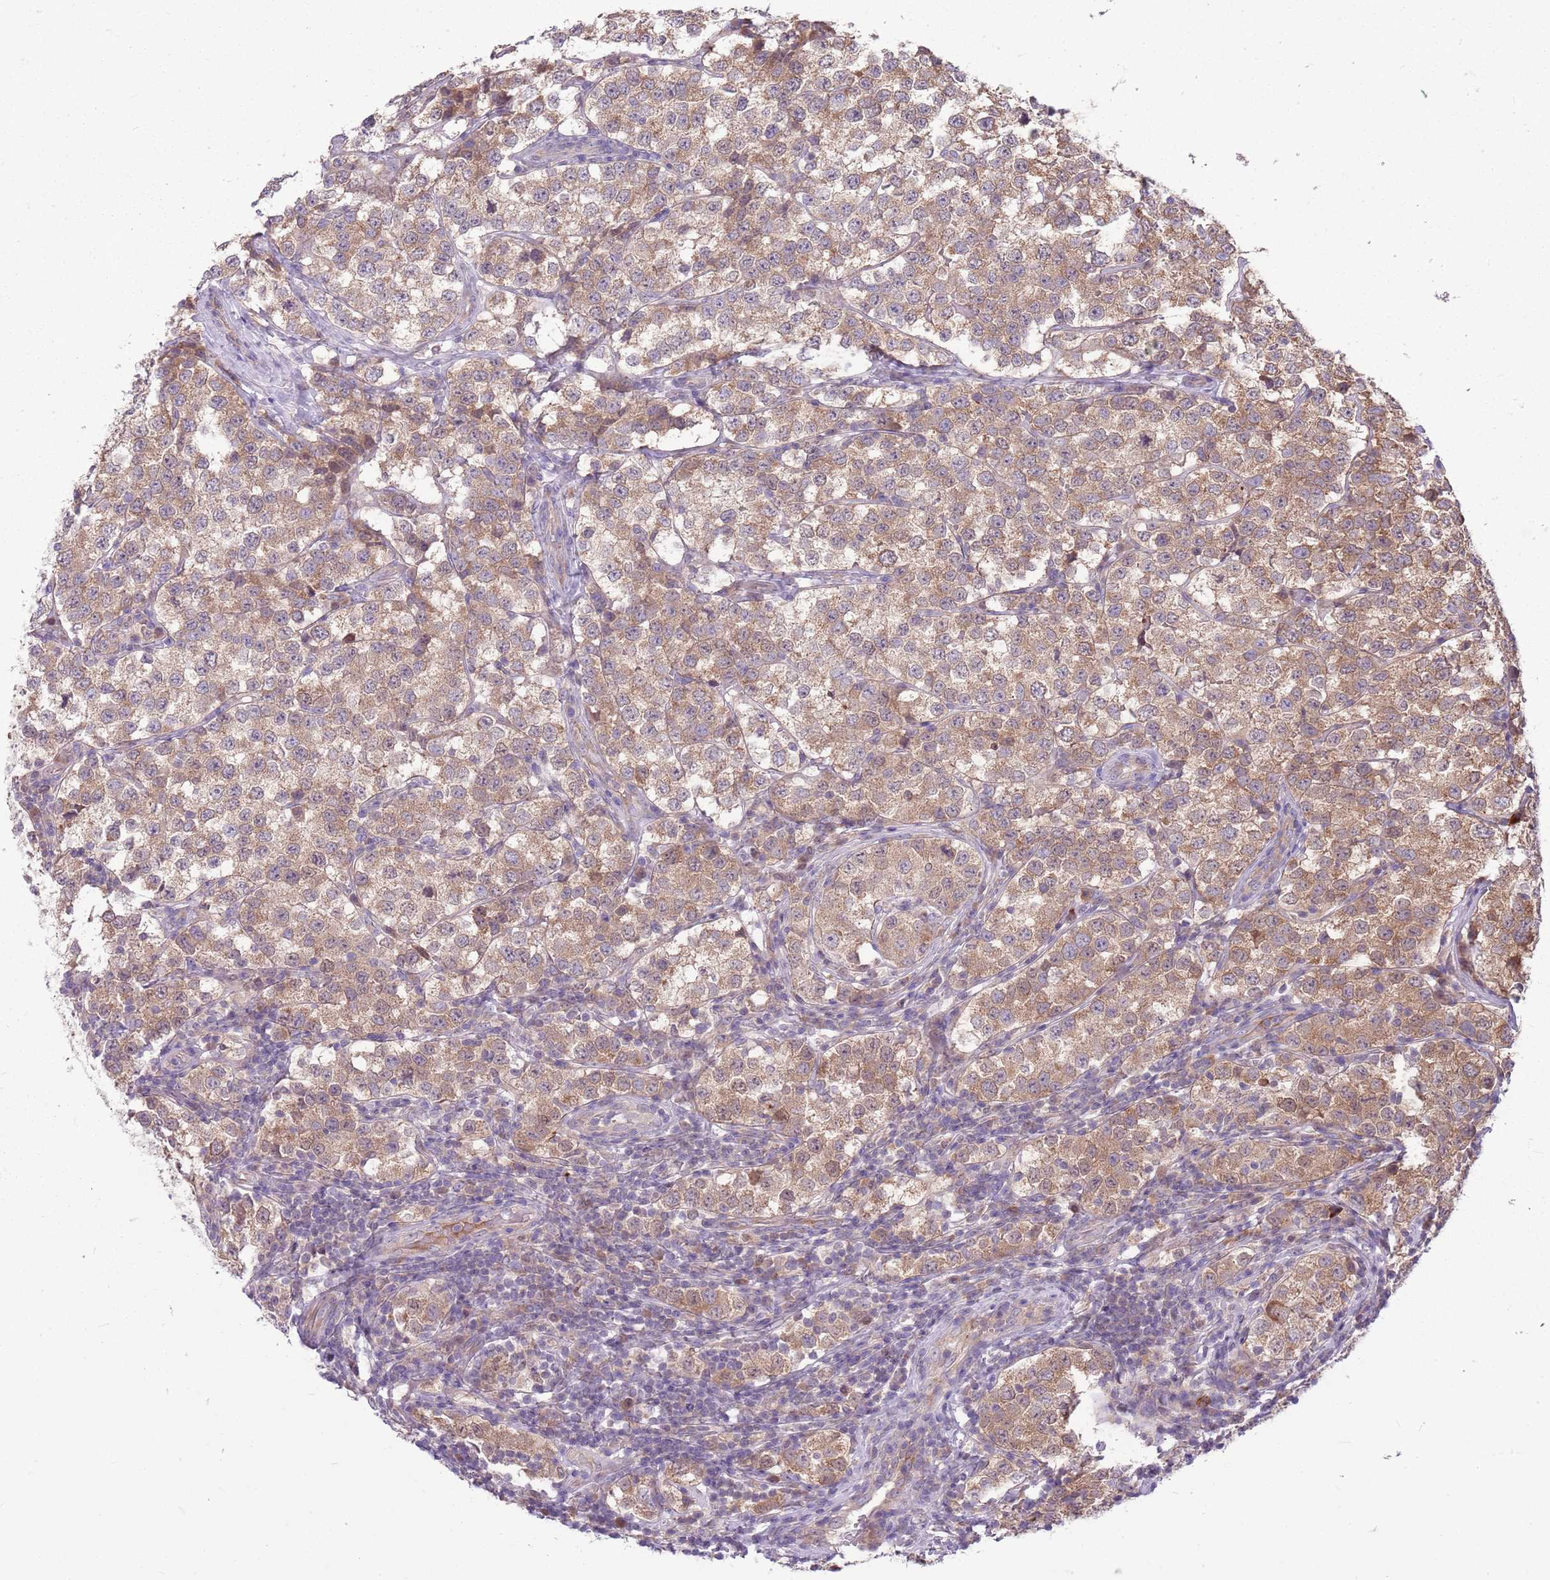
{"staining": {"intensity": "moderate", "quantity": ">75%", "location": "cytoplasmic/membranous"}, "tissue": "testis cancer", "cell_type": "Tumor cells", "image_type": "cancer", "snomed": [{"axis": "morphology", "description": "Seminoma, NOS"}, {"axis": "topography", "description": "Testis"}], "caption": "This histopathology image displays testis cancer (seminoma) stained with immunohistochemistry (IHC) to label a protein in brown. The cytoplasmic/membranous of tumor cells show moderate positivity for the protein. Nuclei are counter-stained blue.", "gene": "PPP1R27", "patient": {"sex": "male", "age": 34}}